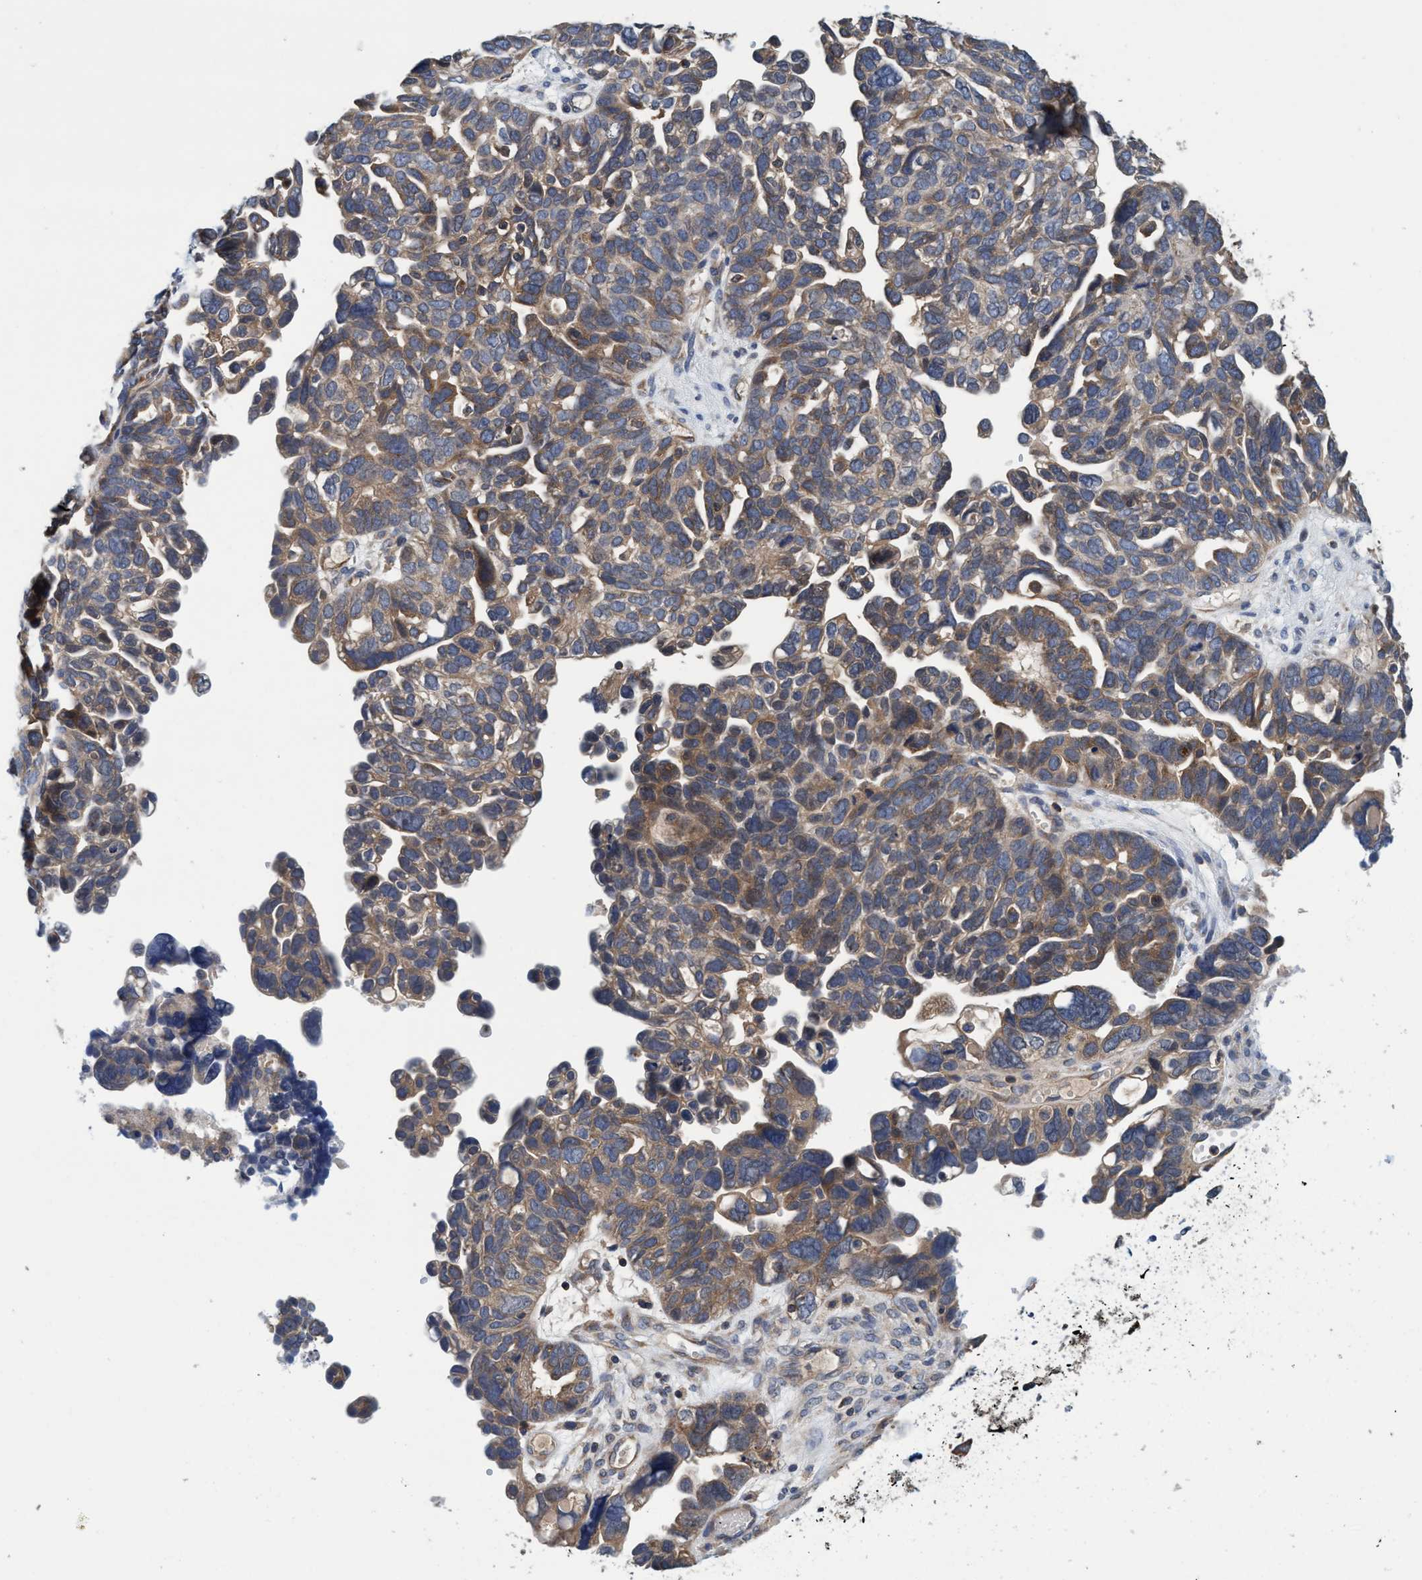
{"staining": {"intensity": "moderate", "quantity": ">75%", "location": "cytoplasmic/membranous"}, "tissue": "ovarian cancer", "cell_type": "Tumor cells", "image_type": "cancer", "snomed": [{"axis": "morphology", "description": "Cystadenocarcinoma, mucinous, NOS"}, {"axis": "topography", "description": "Ovary"}], "caption": "Ovarian cancer stained with a protein marker reveals moderate staining in tumor cells.", "gene": "CALCOCO2", "patient": {"sex": "female", "age": 61}}